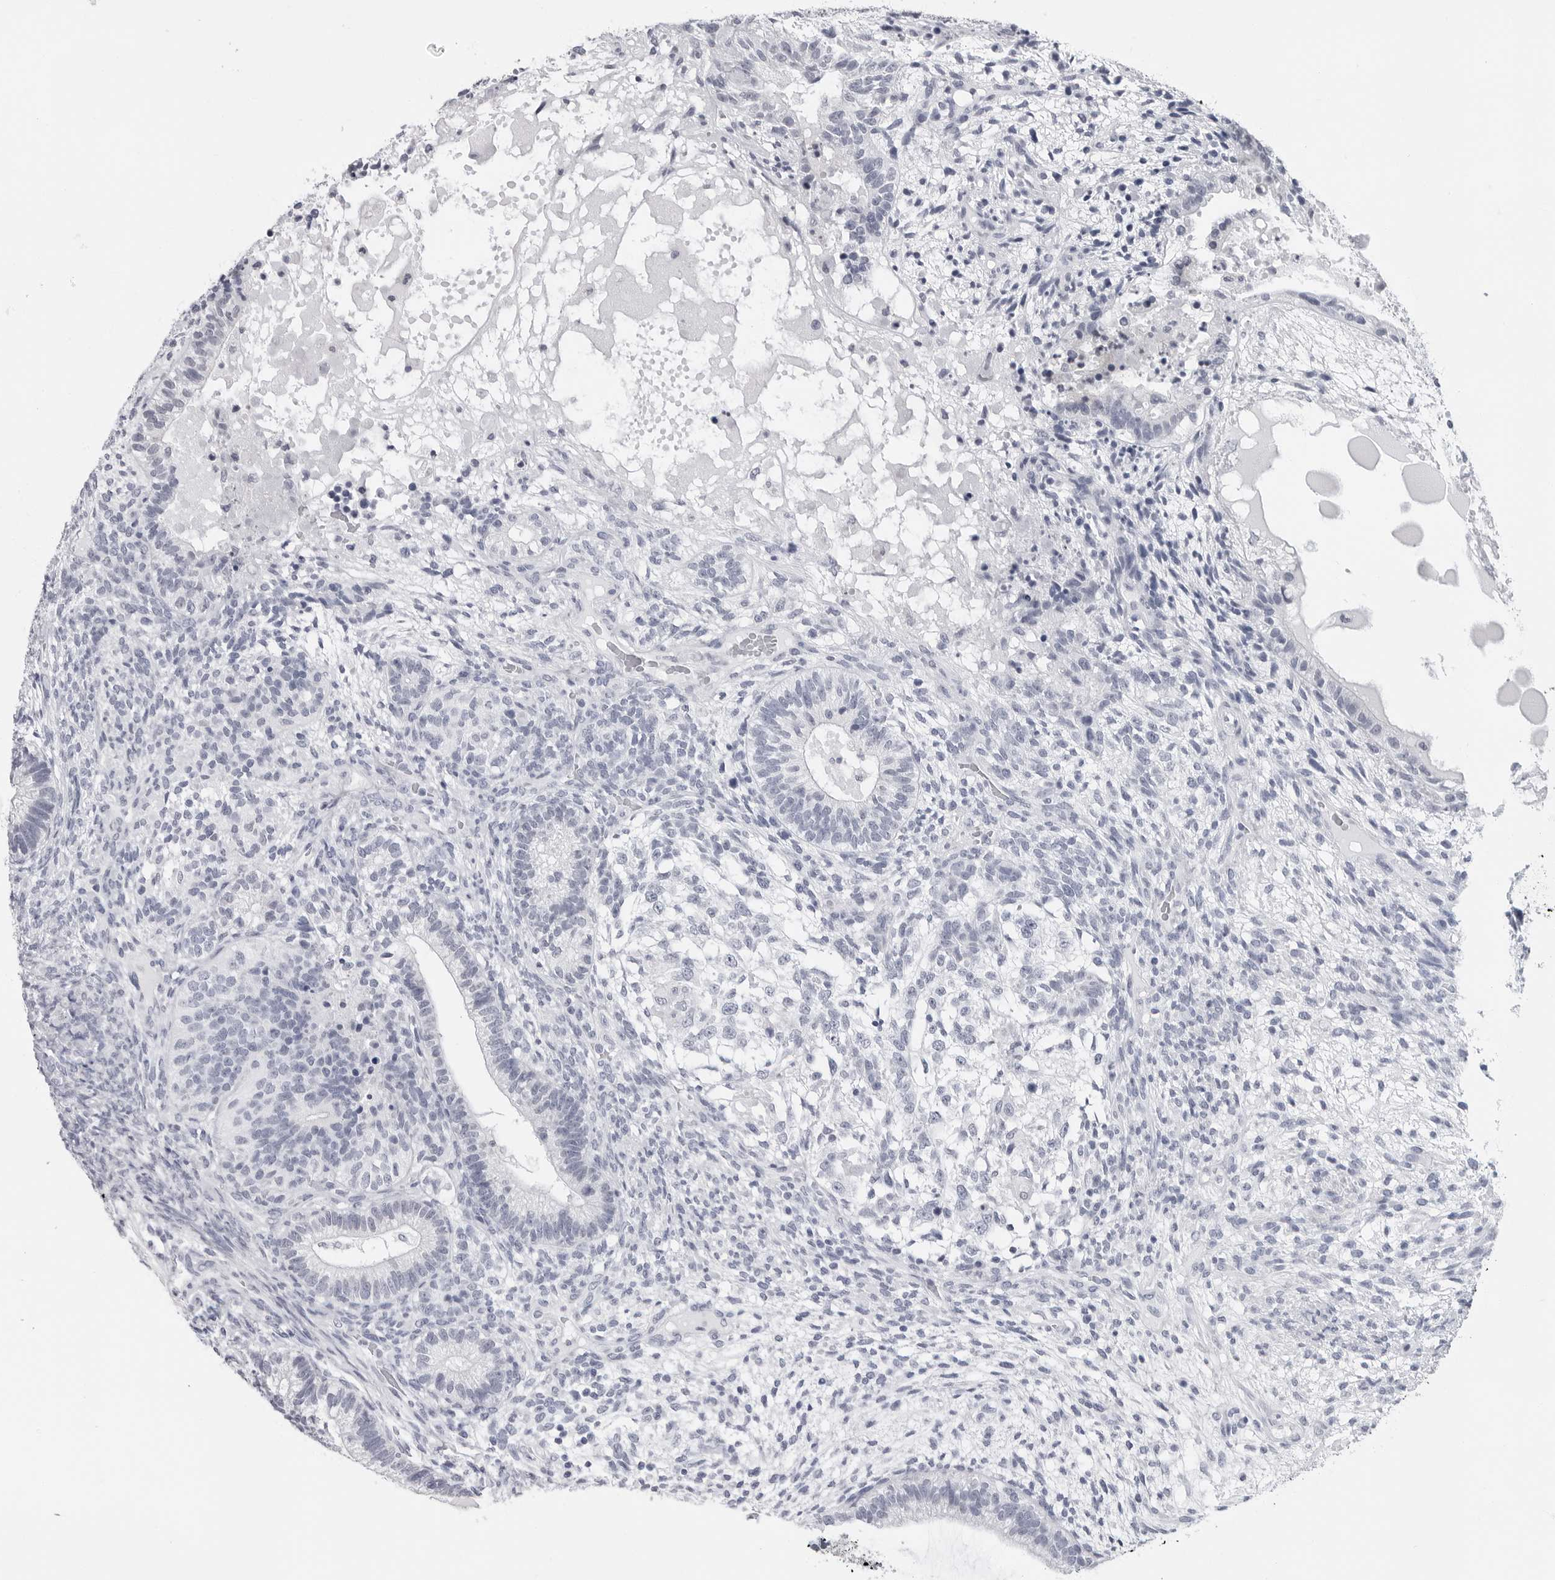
{"staining": {"intensity": "negative", "quantity": "none", "location": "none"}, "tissue": "testis cancer", "cell_type": "Tumor cells", "image_type": "cancer", "snomed": [{"axis": "morphology", "description": "Seminoma, NOS"}, {"axis": "morphology", "description": "Carcinoma, Embryonal, NOS"}, {"axis": "topography", "description": "Testis"}], "caption": "This is an immunohistochemistry (IHC) photomicrograph of testis embryonal carcinoma. There is no expression in tumor cells.", "gene": "PGA3", "patient": {"sex": "male", "age": 28}}